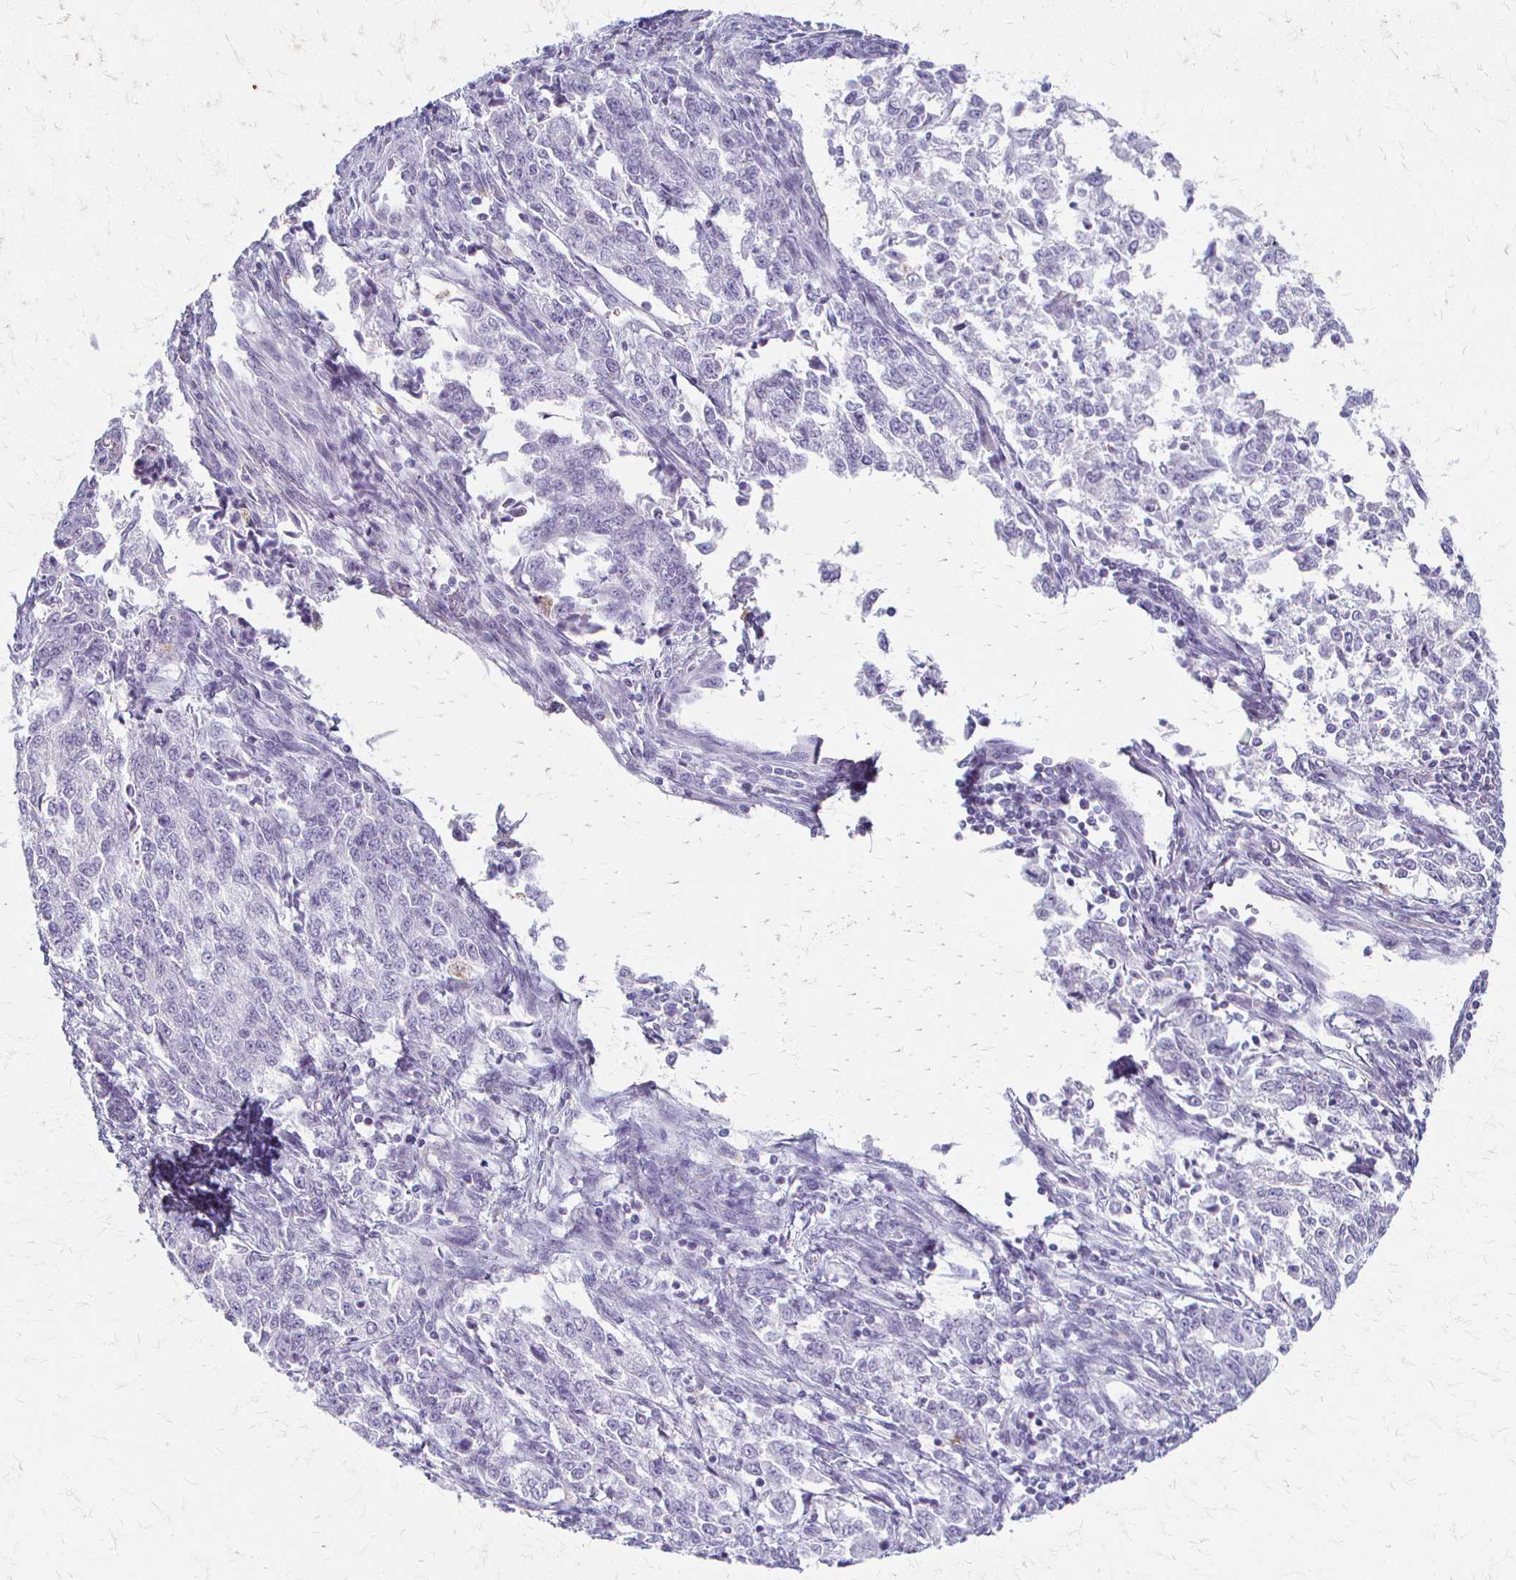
{"staining": {"intensity": "negative", "quantity": "none", "location": "none"}, "tissue": "endometrial cancer", "cell_type": "Tumor cells", "image_type": "cancer", "snomed": [{"axis": "morphology", "description": "Adenocarcinoma, NOS"}, {"axis": "topography", "description": "Endometrium"}], "caption": "Protein analysis of endometrial cancer displays no significant staining in tumor cells.", "gene": "ACP5", "patient": {"sex": "female", "age": 50}}